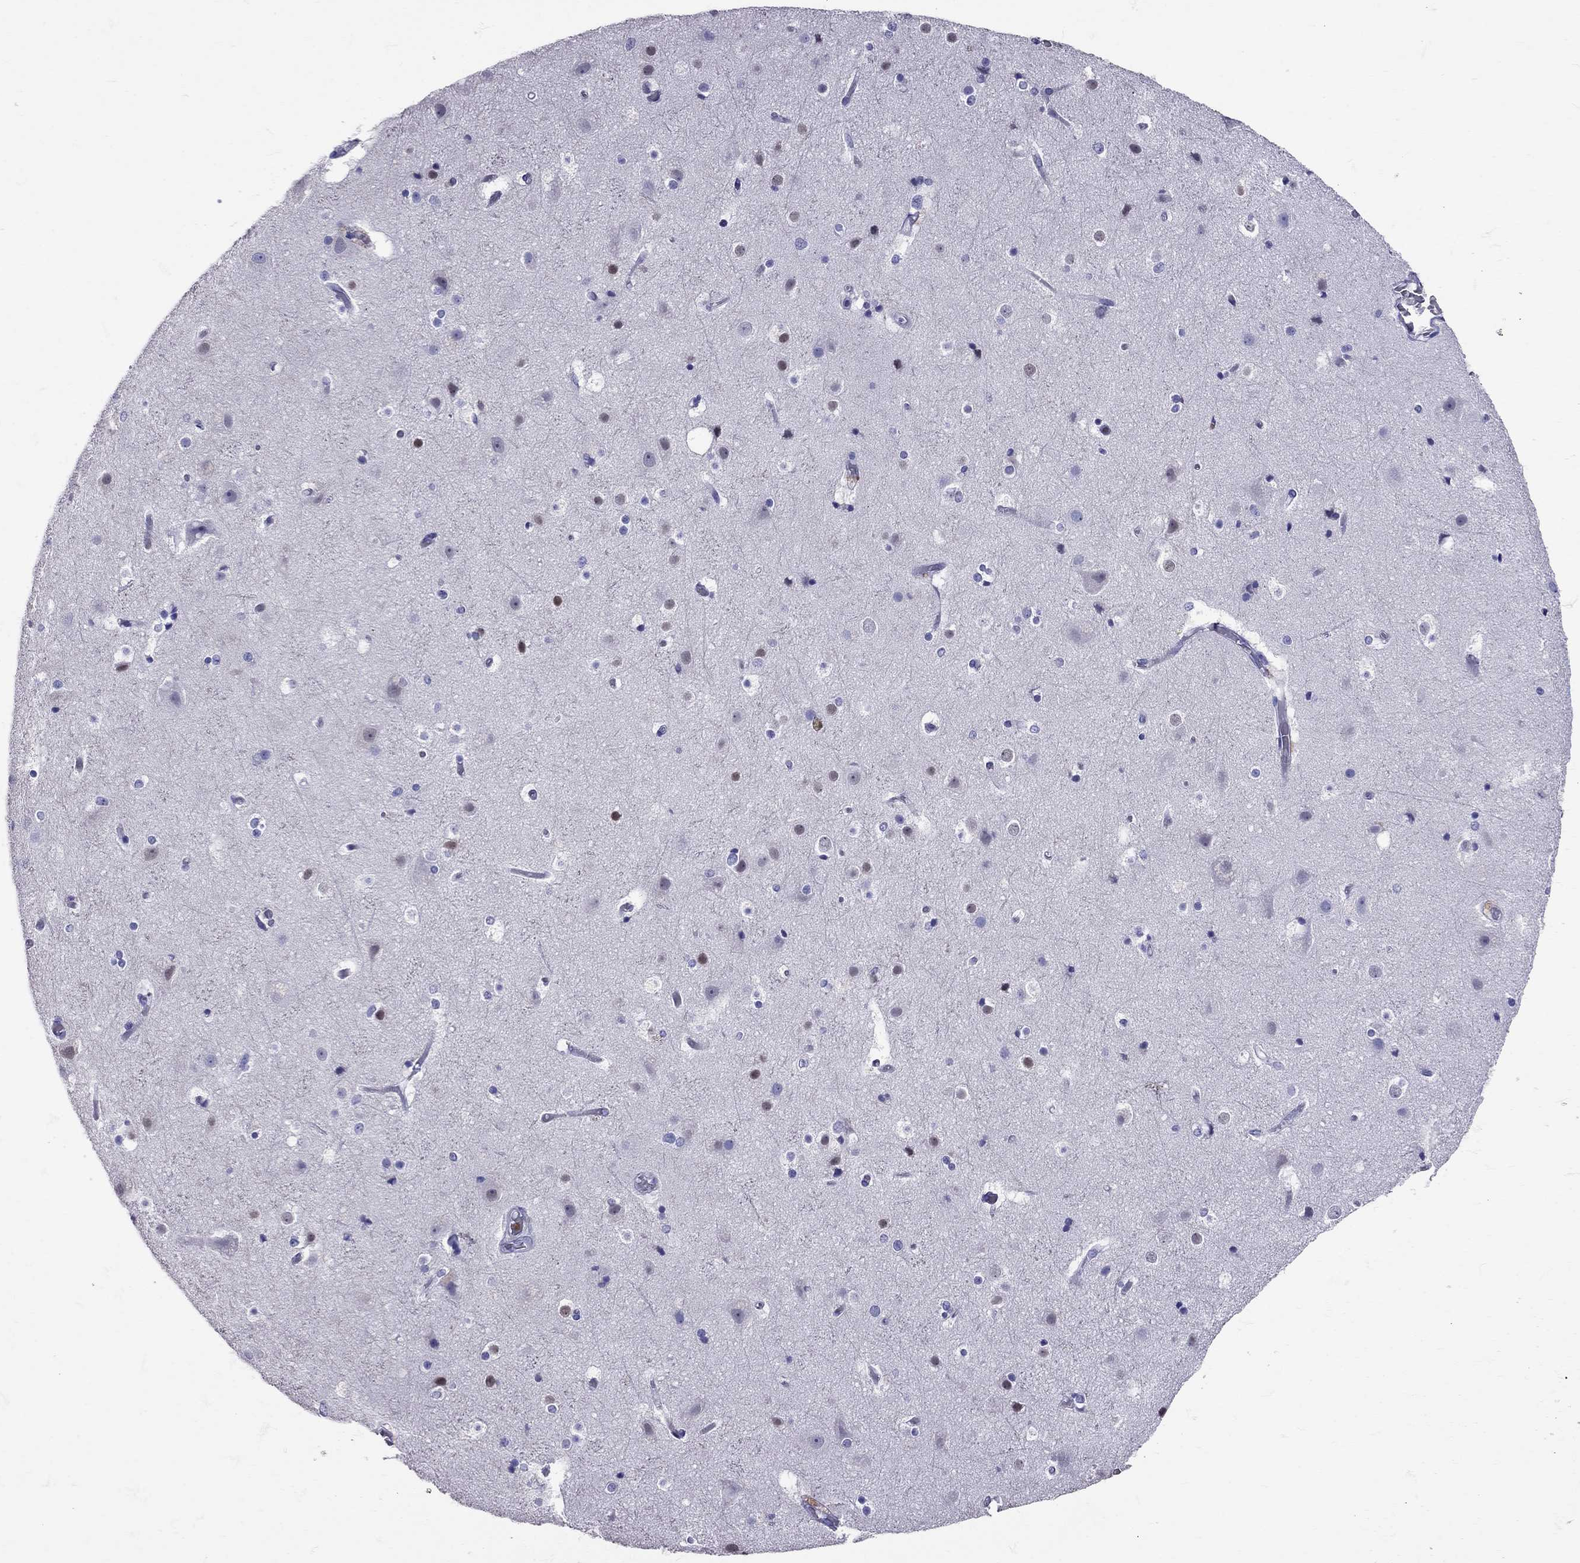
{"staining": {"intensity": "negative", "quantity": "none", "location": "none"}, "tissue": "cerebral cortex", "cell_type": "Endothelial cells", "image_type": "normal", "snomed": [{"axis": "morphology", "description": "Normal tissue, NOS"}, {"axis": "topography", "description": "Cerebral cortex"}], "caption": "DAB (3,3'-diaminobenzidine) immunohistochemical staining of benign human cerebral cortex demonstrates no significant staining in endothelial cells. (IHC, brightfield microscopy, high magnification).", "gene": "TBR1", "patient": {"sex": "female", "age": 52}}